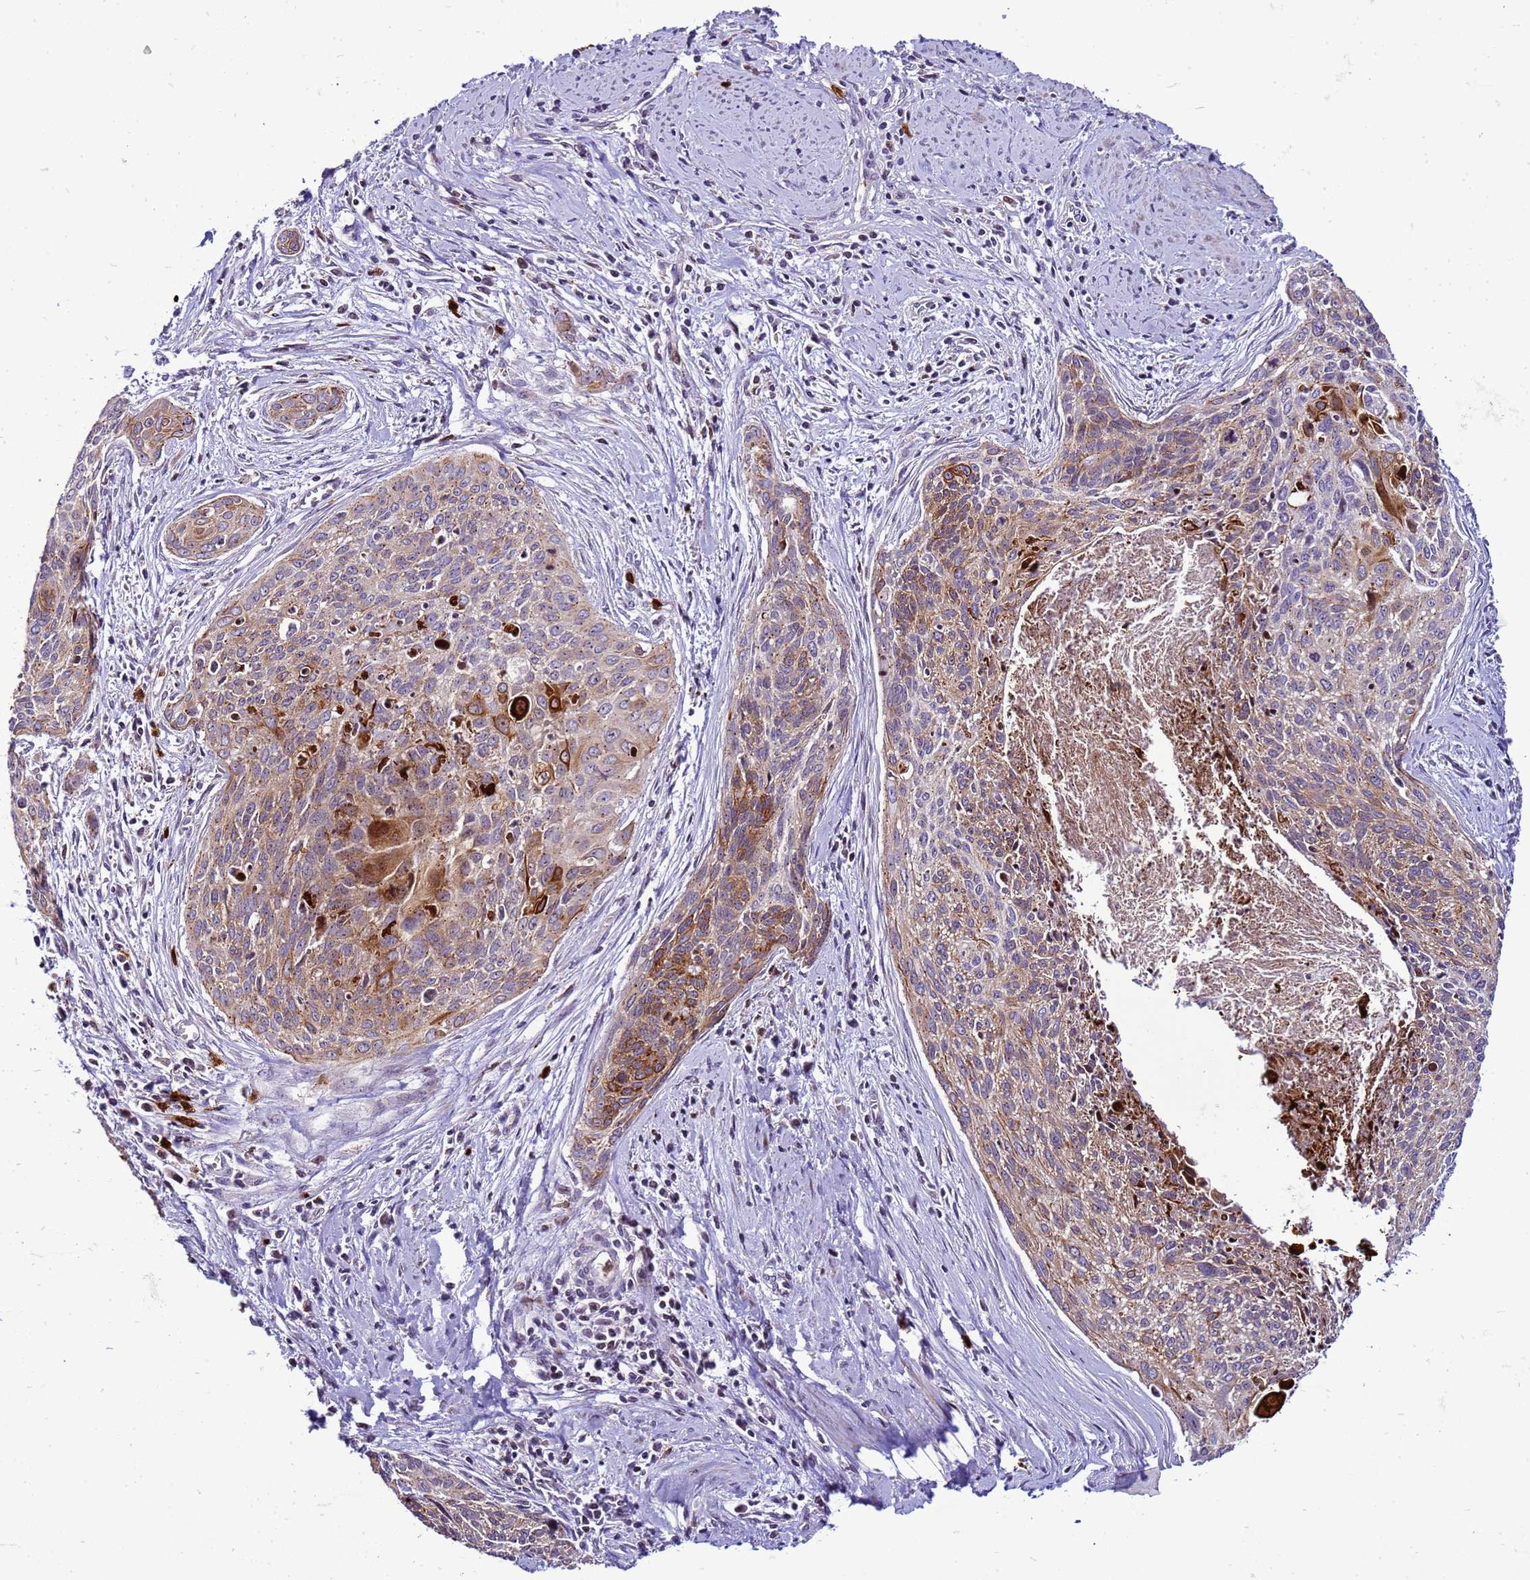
{"staining": {"intensity": "moderate", "quantity": ">75%", "location": "cytoplasmic/membranous"}, "tissue": "cervical cancer", "cell_type": "Tumor cells", "image_type": "cancer", "snomed": [{"axis": "morphology", "description": "Squamous cell carcinoma, NOS"}, {"axis": "topography", "description": "Cervix"}], "caption": "Immunohistochemistry micrograph of neoplastic tissue: human squamous cell carcinoma (cervical) stained using immunohistochemistry exhibits medium levels of moderate protein expression localized specifically in the cytoplasmic/membranous of tumor cells, appearing as a cytoplasmic/membranous brown color.", "gene": "VPS4B", "patient": {"sex": "female", "age": 55}}